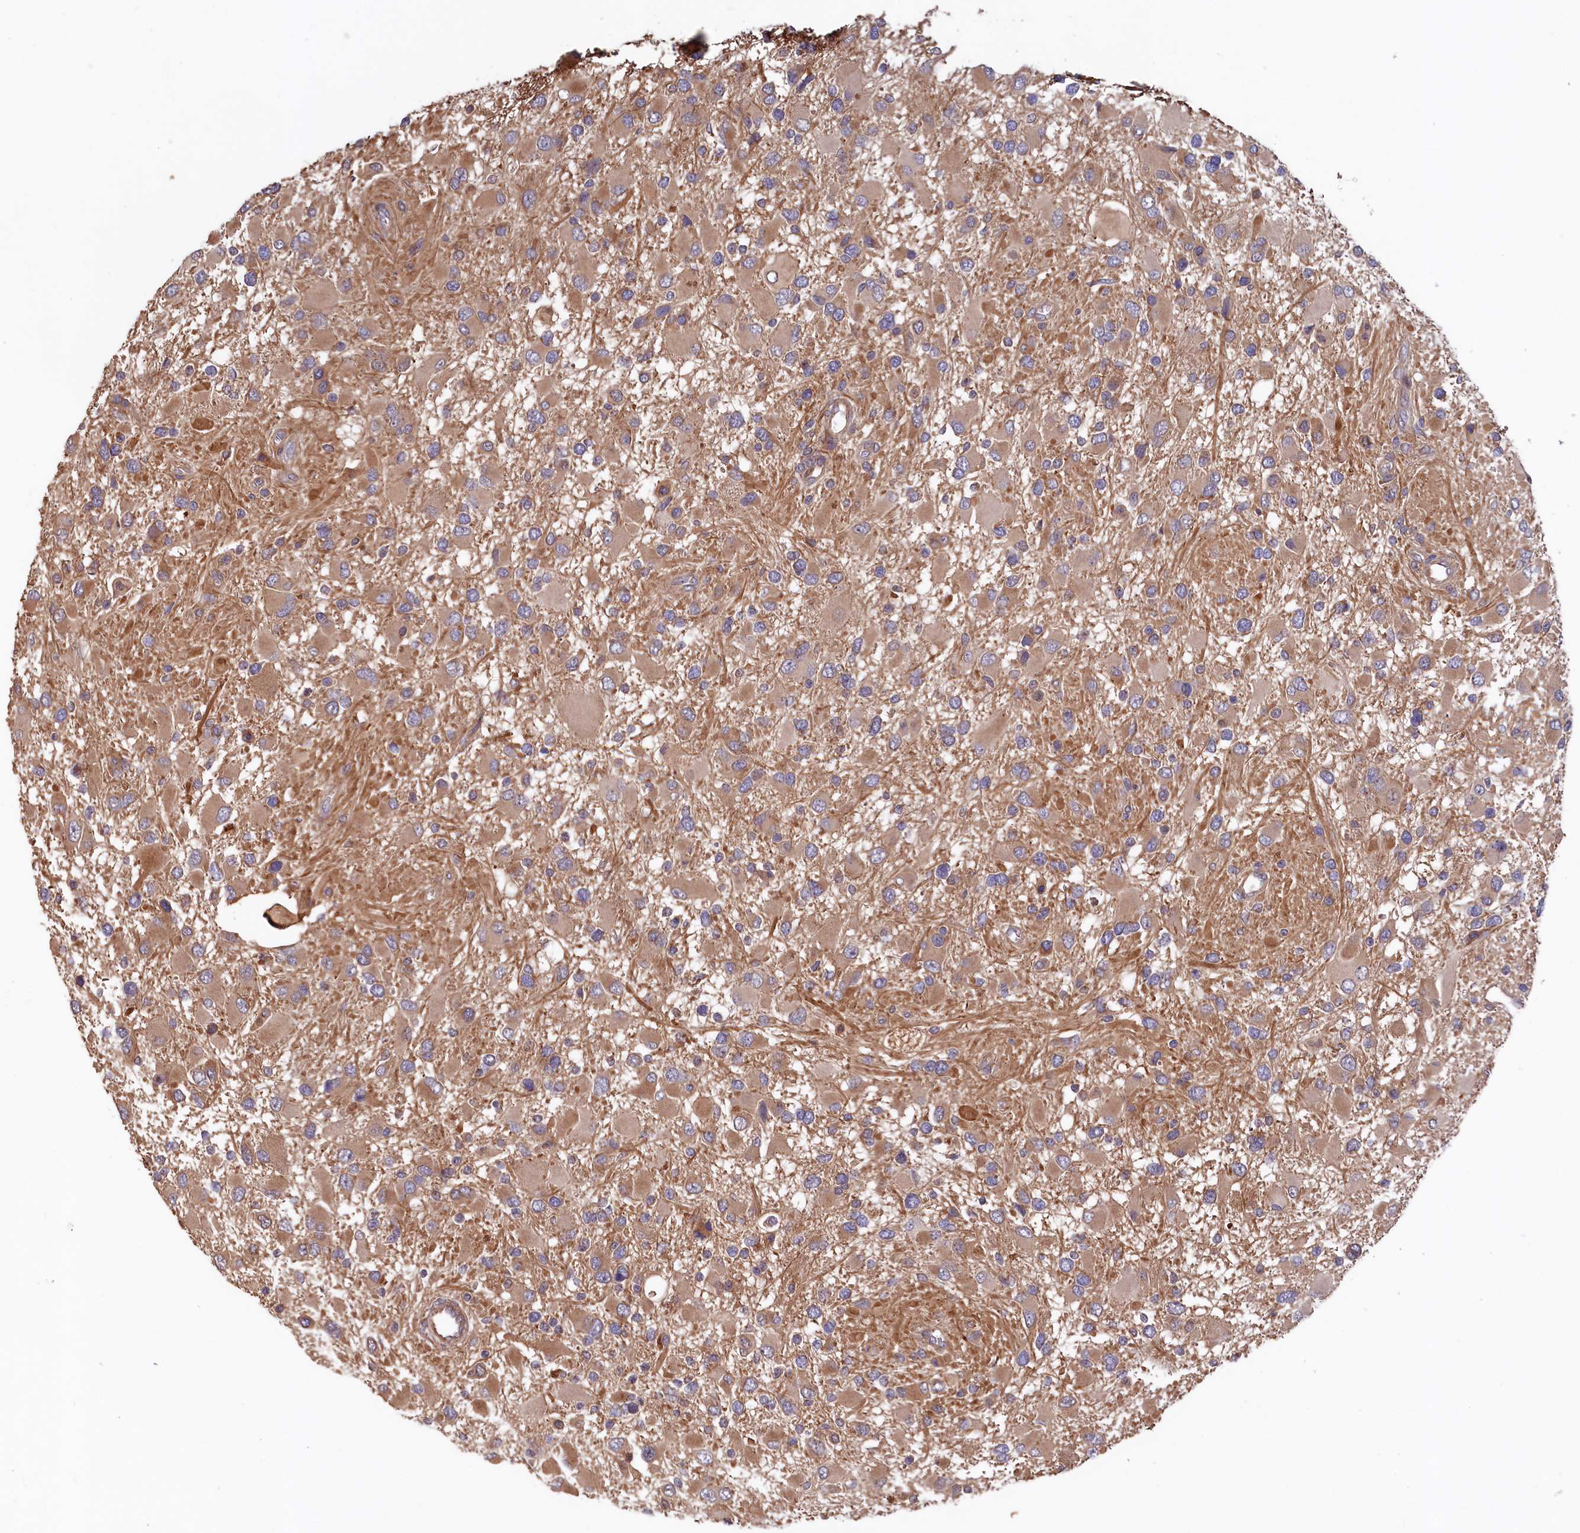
{"staining": {"intensity": "moderate", "quantity": ">75%", "location": "cytoplasmic/membranous"}, "tissue": "glioma", "cell_type": "Tumor cells", "image_type": "cancer", "snomed": [{"axis": "morphology", "description": "Glioma, malignant, High grade"}, {"axis": "topography", "description": "Brain"}], "caption": "The histopathology image demonstrates staining of malignant glioma (high-grade), revealing moderate cytoplasmic/membranous protein expression (brown color) within tumor cells.", "gene": "GREB1L", "patient": {"sex": "male", "age": 53}}